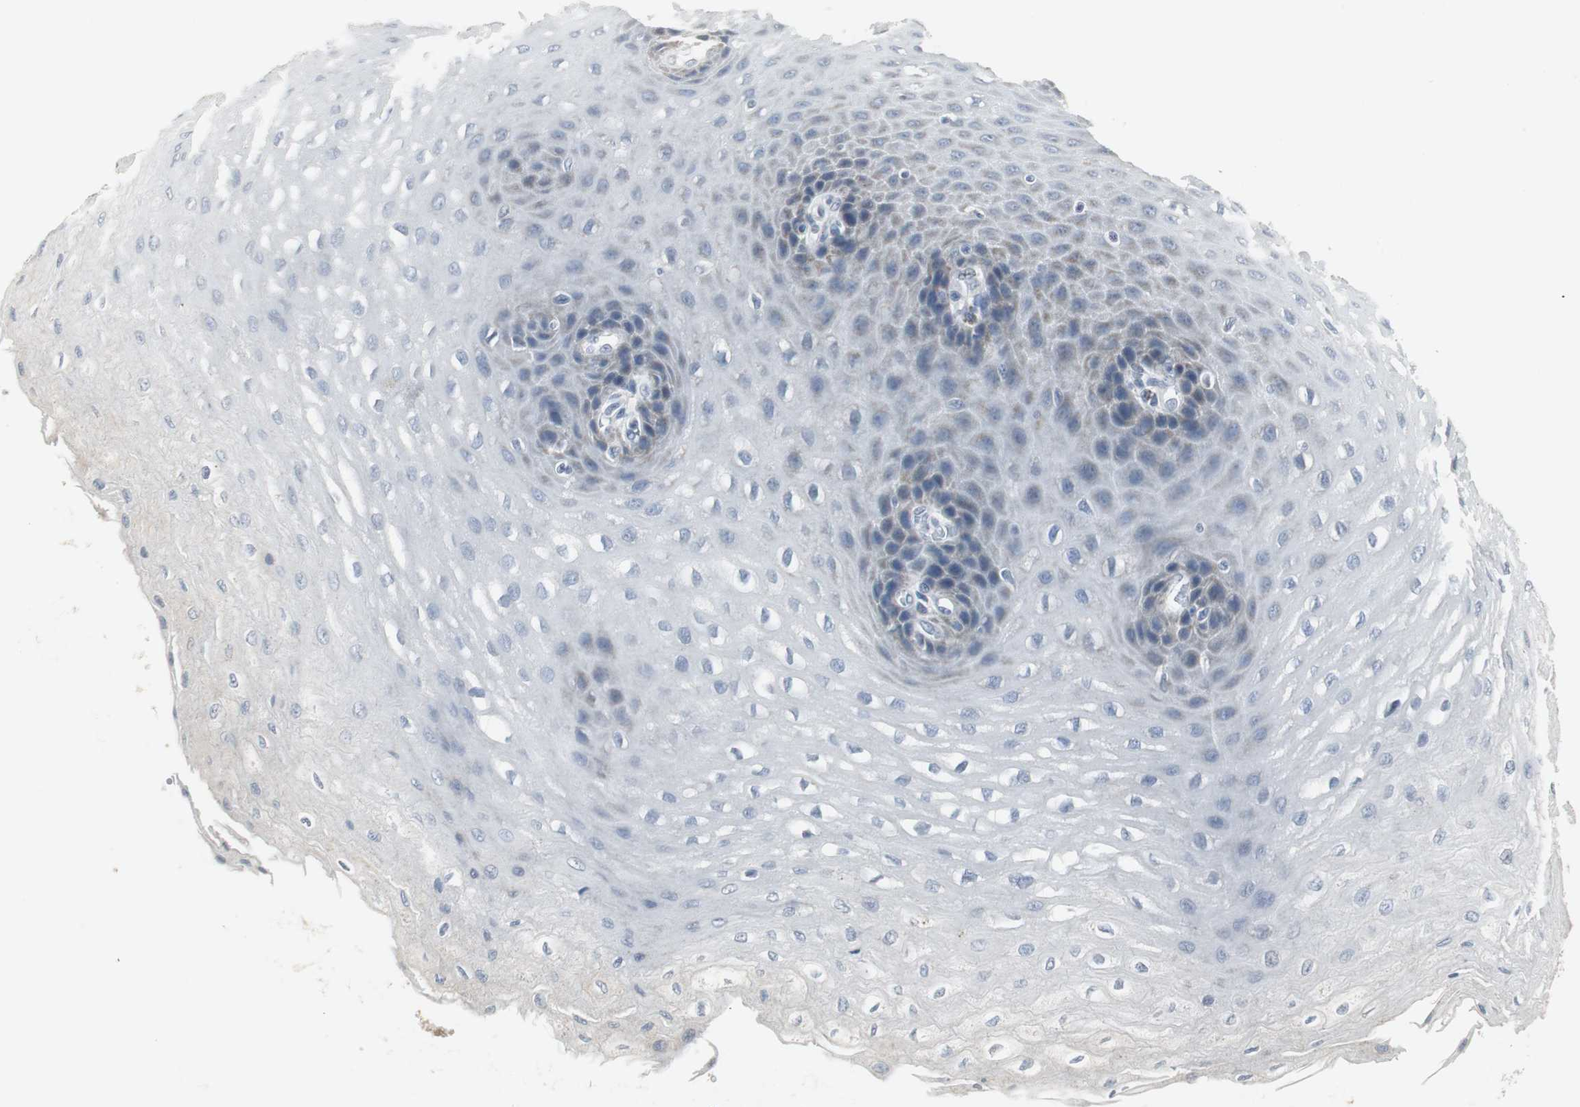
{"staining": {"intensity": "negative", "quantity": "none", "location": "none"}, "tissue": "esophagus", "cell_type": "Squamous epithelial cells", "image_type": "normal", "snomed": [{"axis": "morphology", "description": "Normal tissue, NOS"}, {"axis": "topography", "description": "Esophagus"}], "caption": "Photomicrograph shows no protein expression in squamous epithelial cells of benign esophagus. Brightfield microscopy of immunohistochemistry stained with DAB (3,3'-diaminobenzidine) (brown) and hematoxylin (blue), captured at high magnification.", "gene": "NLGN1", "patient": {"sex": "female", "age": 72}}